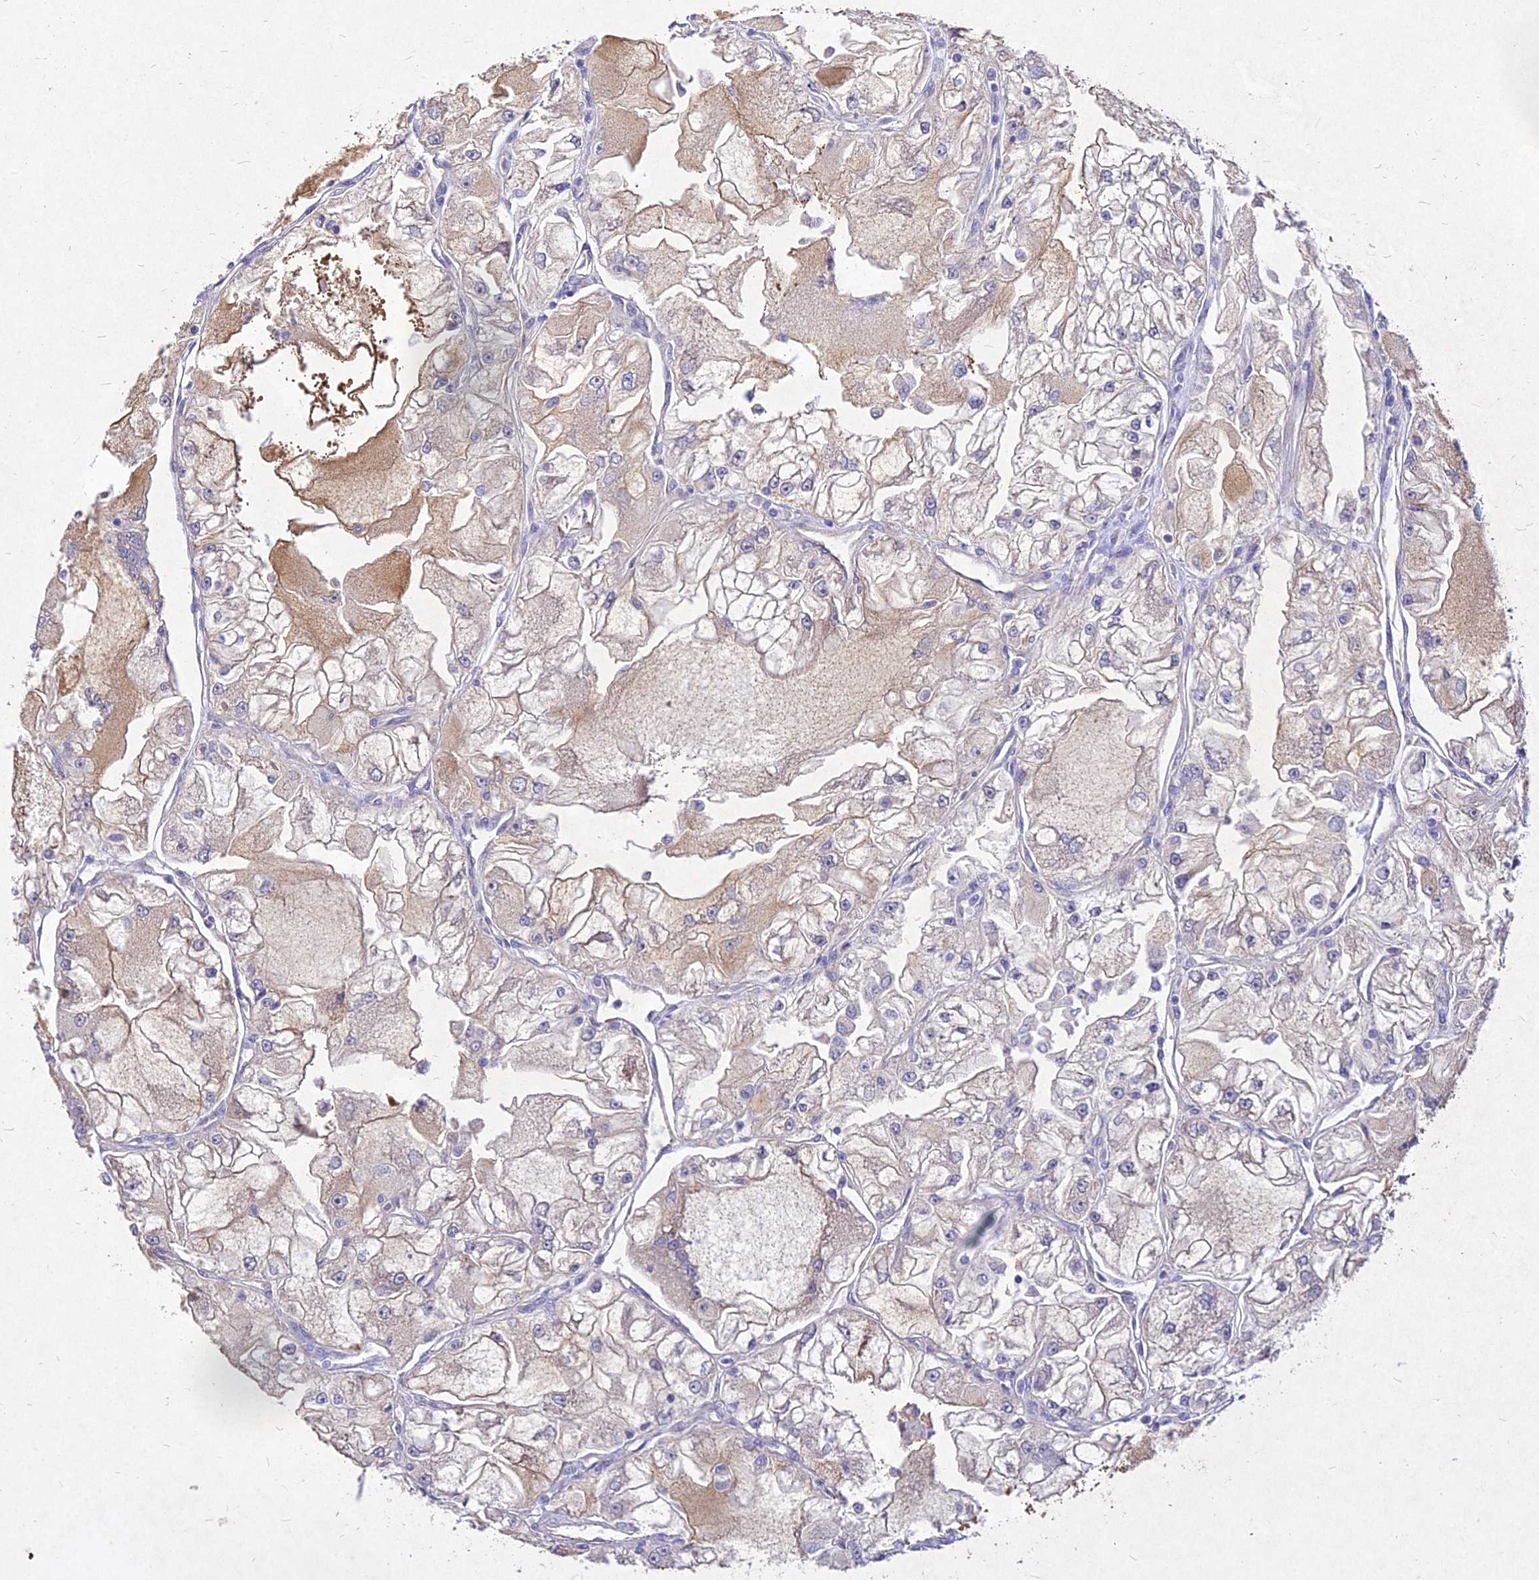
{"staining": {"intensity": "moderate", "quantity": "25%-75%", "location": "cytoplasmic/membranous"}, "tissue": "renal cancer", "cell_type": "Tumor cells", "image_type": "cancer", "snomed": [{"axis": "morphology", "description": "Adenocarcinoma, NOS"}, {"axis": "topography", "description": "Kidney"}], "caption": "Protein analysis of renal cancer tissue shows moderate cytoplasmic/membranous expression in approximately 25%-75% of tumor cells.", "gene": "SKA1", "patient": {"sex": "female", "age": 72}}